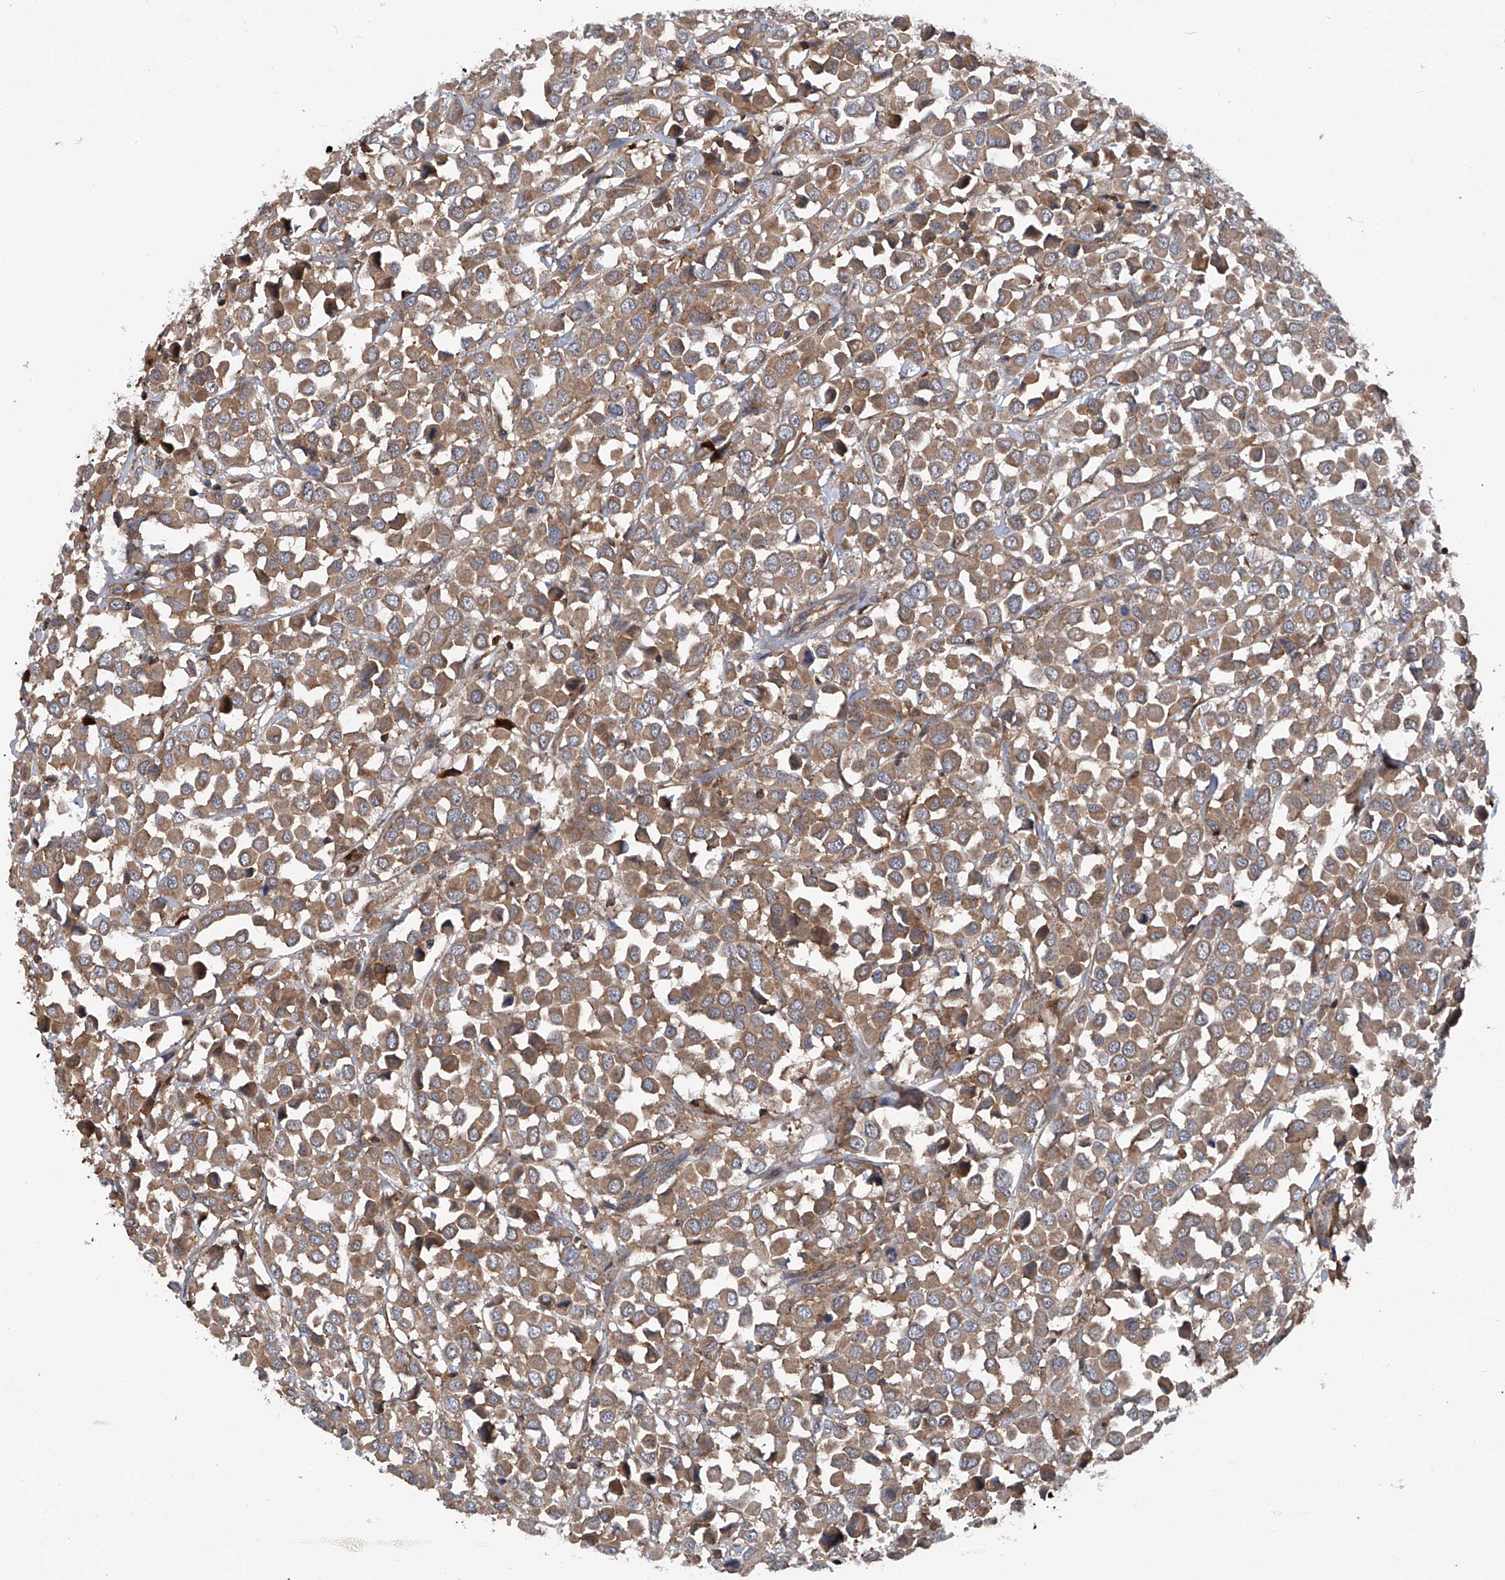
{"staining": {"intensity": "moderate", "quantity": ">75%", "location": "cytoplasmic/membranous"}, "tissue": "breast cancer", "cell_type": "Tumor cells", "image_type": "cancer", "snomed": [{"axis": "morphology", "description": "Duct carcinoma"}, {"axis": "topography", "description": "Breast"}], "caption": "Moderate cytoplasmic/membranous protein expression is present in approximately >75% of tumor cells in breast cancer.", "gene": "ASCC3", "patient": {"sex": "female", "age": 61}}